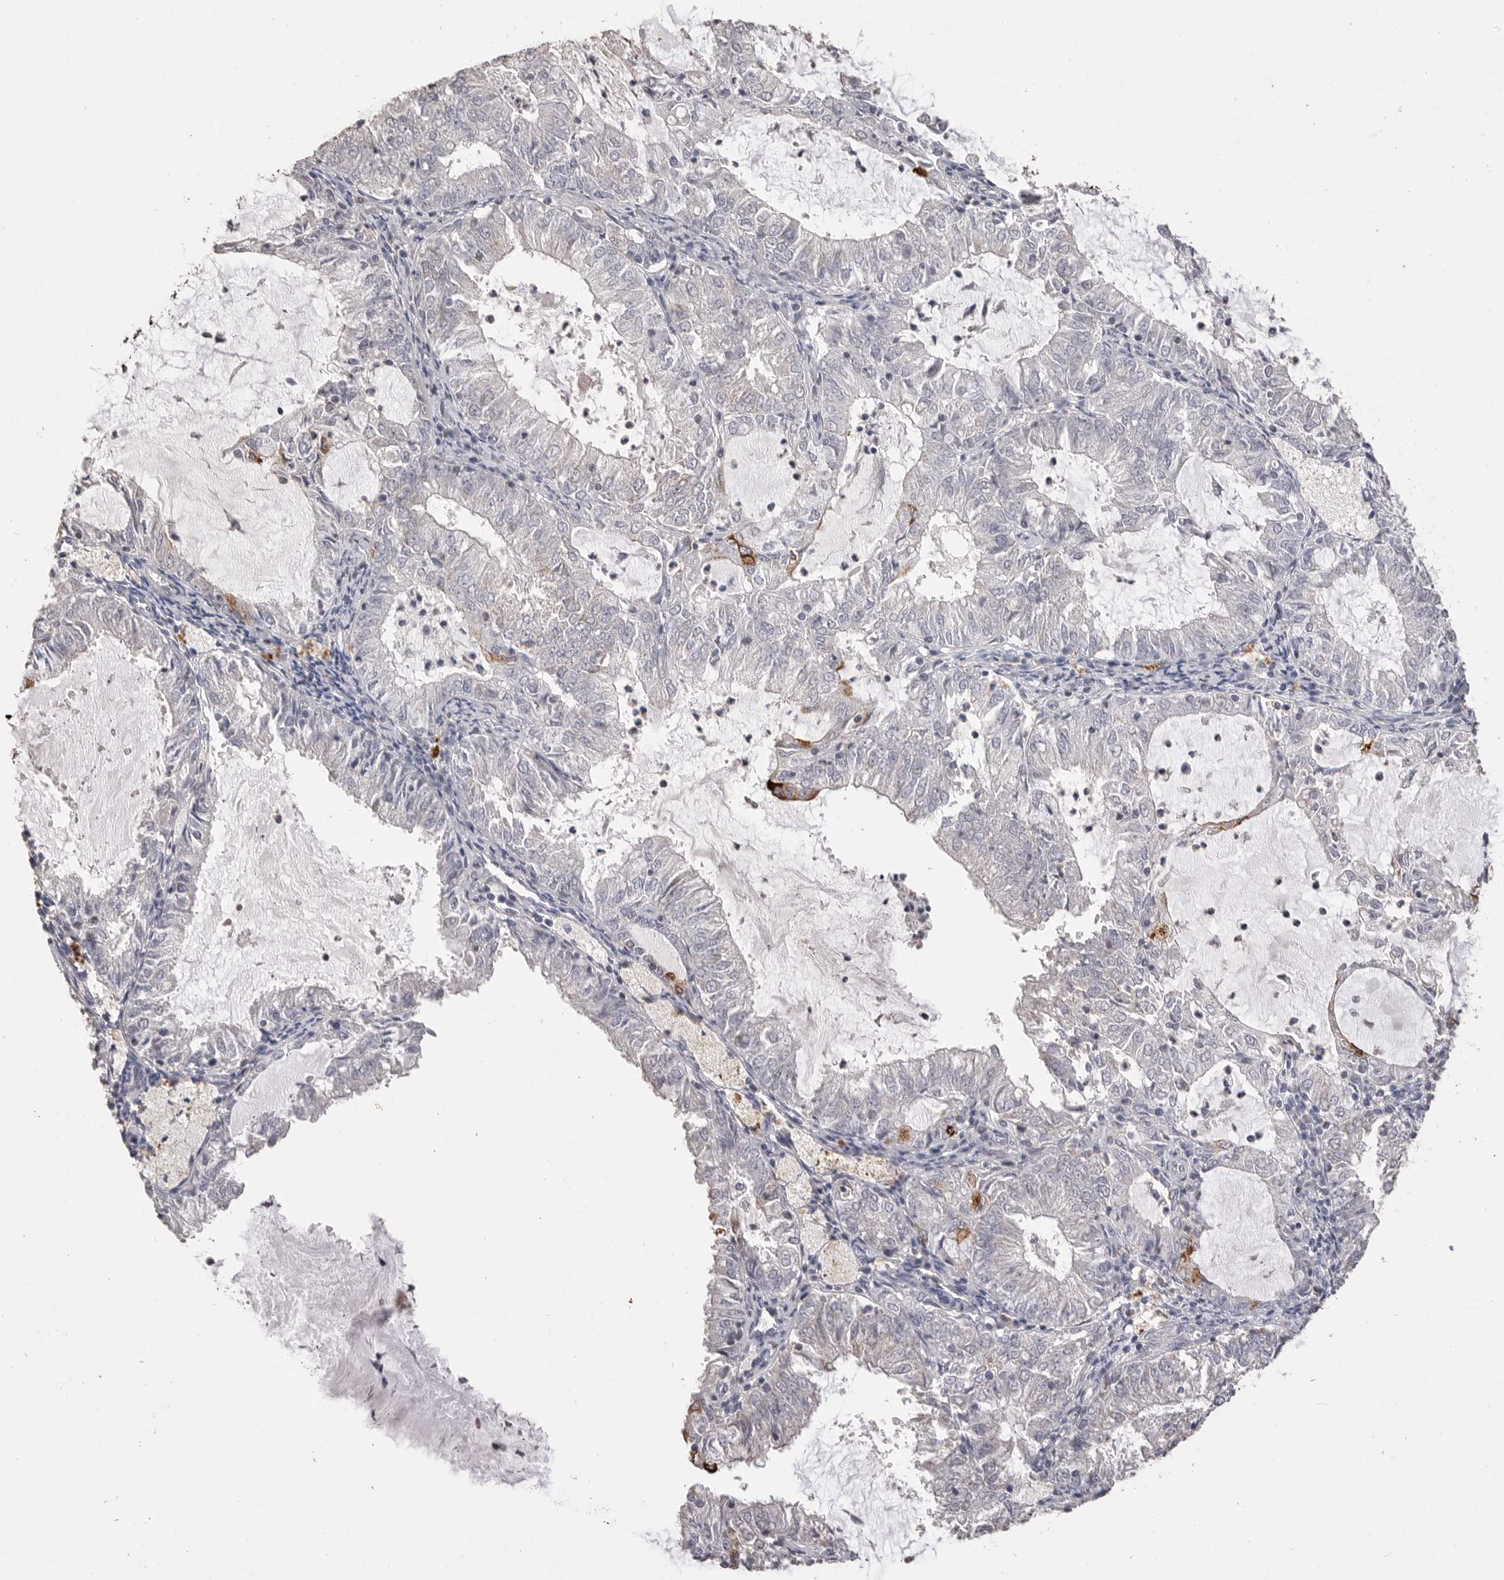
{"staining": {"intensity": "negative", "quantity": "none", "location": "none"}, "tissue": "endometrial cancer", "cell_type": "Tumor cells", "image_type": "cancer", "snomed": [{"axis": "morphology", "description": "Adenocarcinoma, NOS"}, {"axis": "topography", "description": "Endometrium"}], "caption": "Immunohistochemistry of endometrial cancer (adenocarcinoma) reveals no staining in tumor cells.", "gene": "MMP7", "patient": {"sex": "female", "age": 57}}